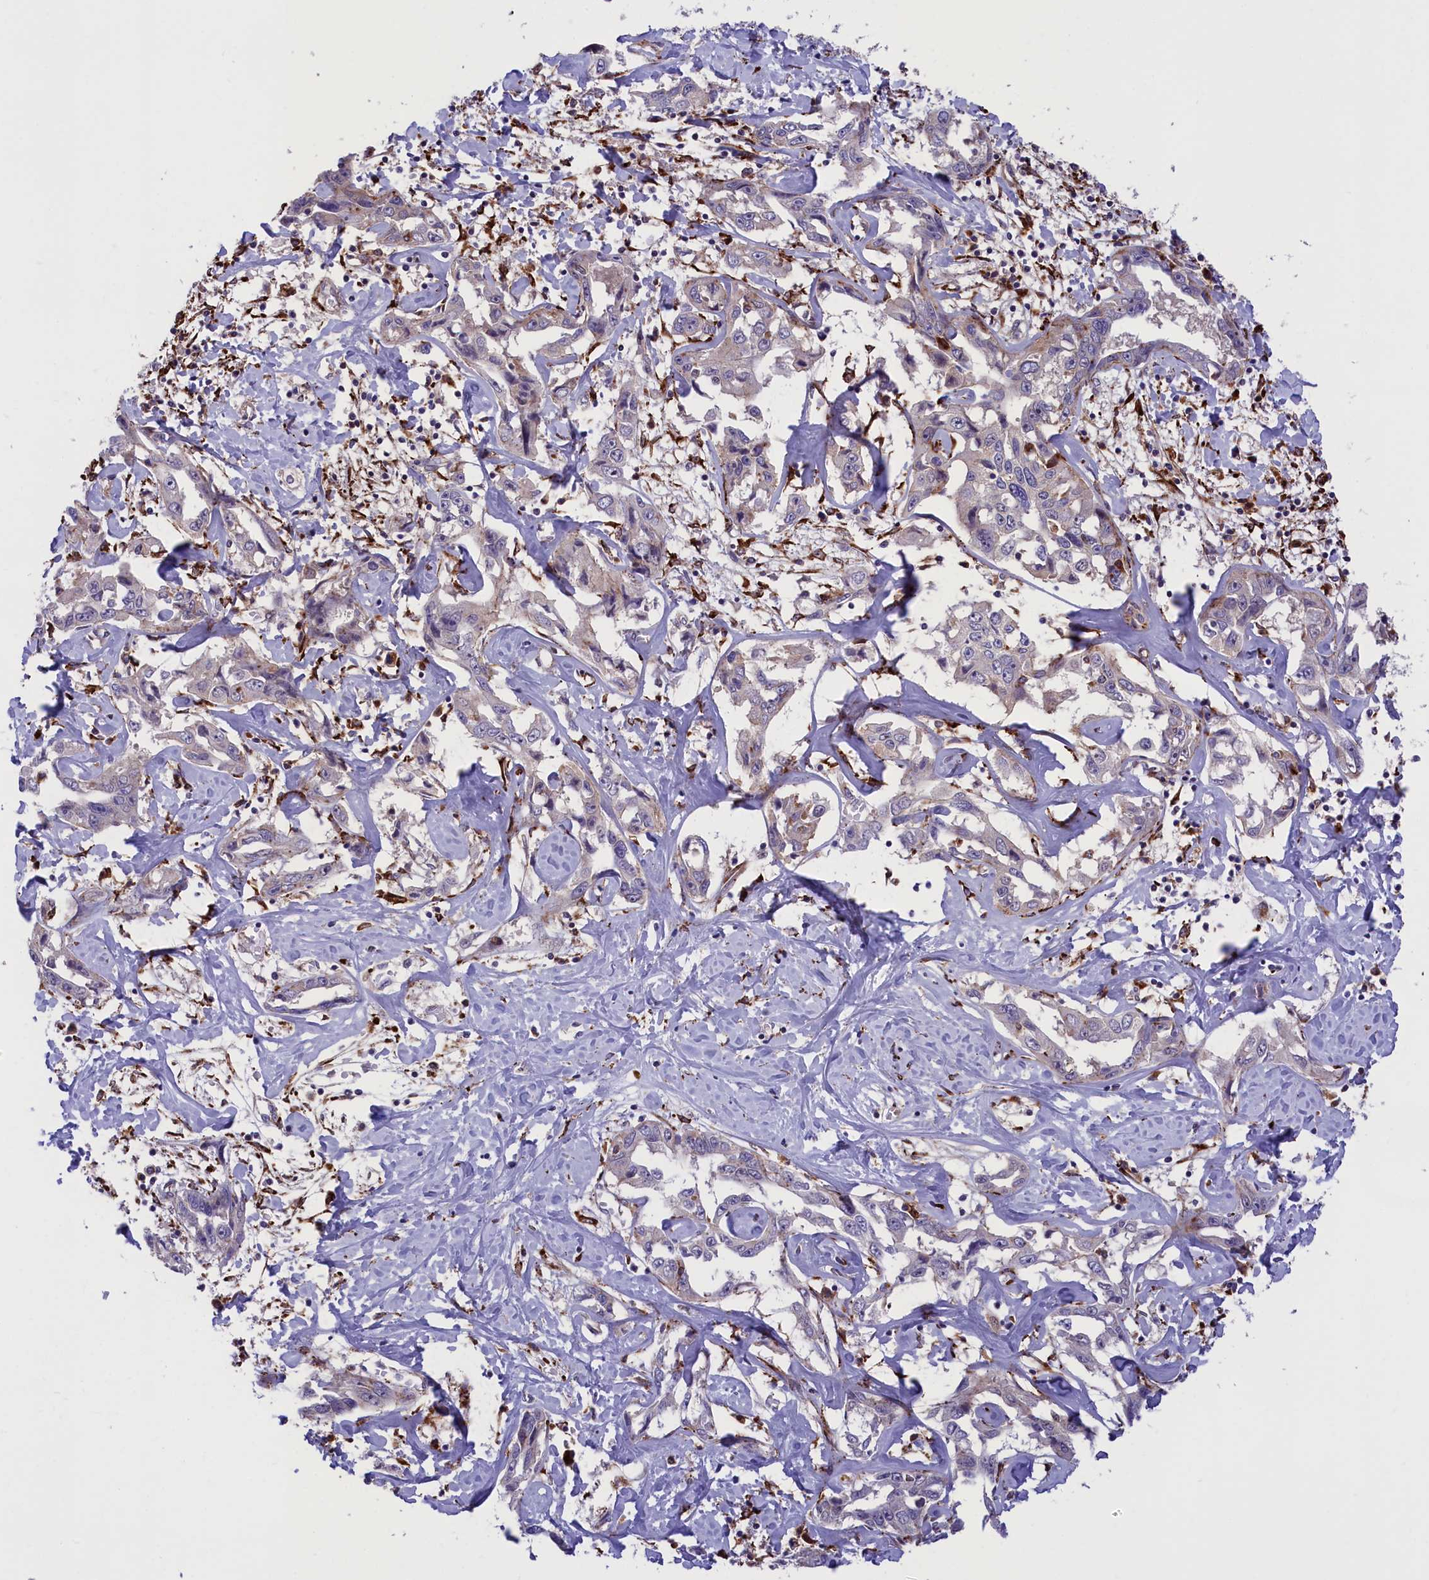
{"staining": {"intensity": "negative", "quantity": "none", "location": "none"}, "tissue": "liver cancer", "cell_type": "Tumor cells", "image_type": "cancer", "snomed": [{"axis": "morphology", "description": "Cholangiocarcinoma"}, {"axis": "topography", "description": "Liver"}], "caption": "A histopathology image of liver cancer (cholangiocarcinoma) stained for a protein exhibits no brown staining in tumor cells.", "gene": "MAN2B1", "patient": {"sex": "male", "age": 59}}